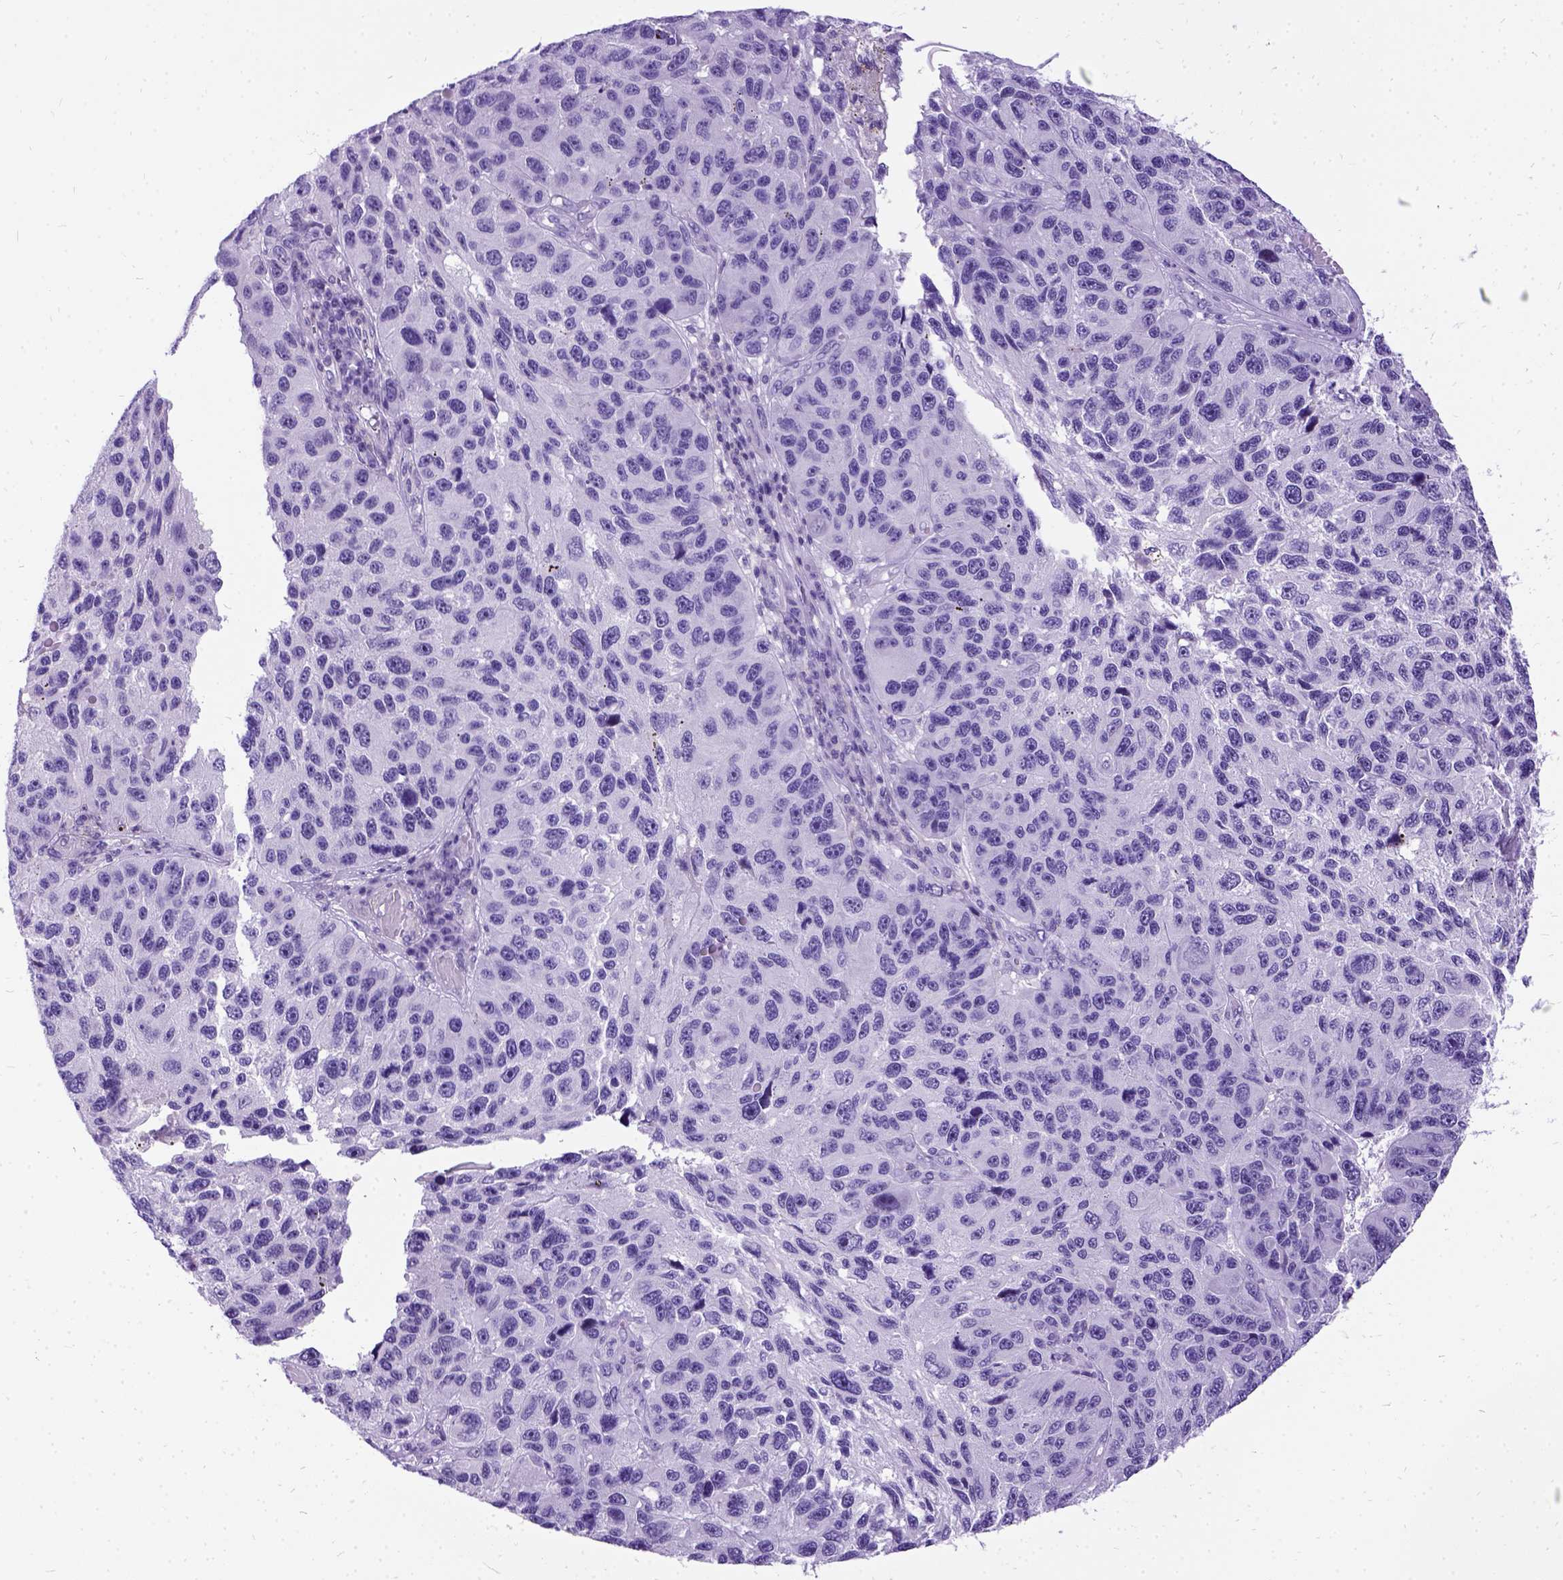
{"staining": {"intensity": "negative", "quantity": "none", "location": "none"}, "tissue": "melanoma", "cell_type": "Tumor cells", "image_type": "cancer", "snomed": [{"axis": "morphology", "description": "Malignant melanoma, NOS"}, {"axis": "topography", "description": "Skin"}], "caption": "Immunohistochemical staining of human melanoma shows no significant positivity in tumor cells. (DAB (3,3'-diaminobenzidine) IHC, high magnification).", "gene": "PRG2", "patient": {"sex": "male", "age": 53}}